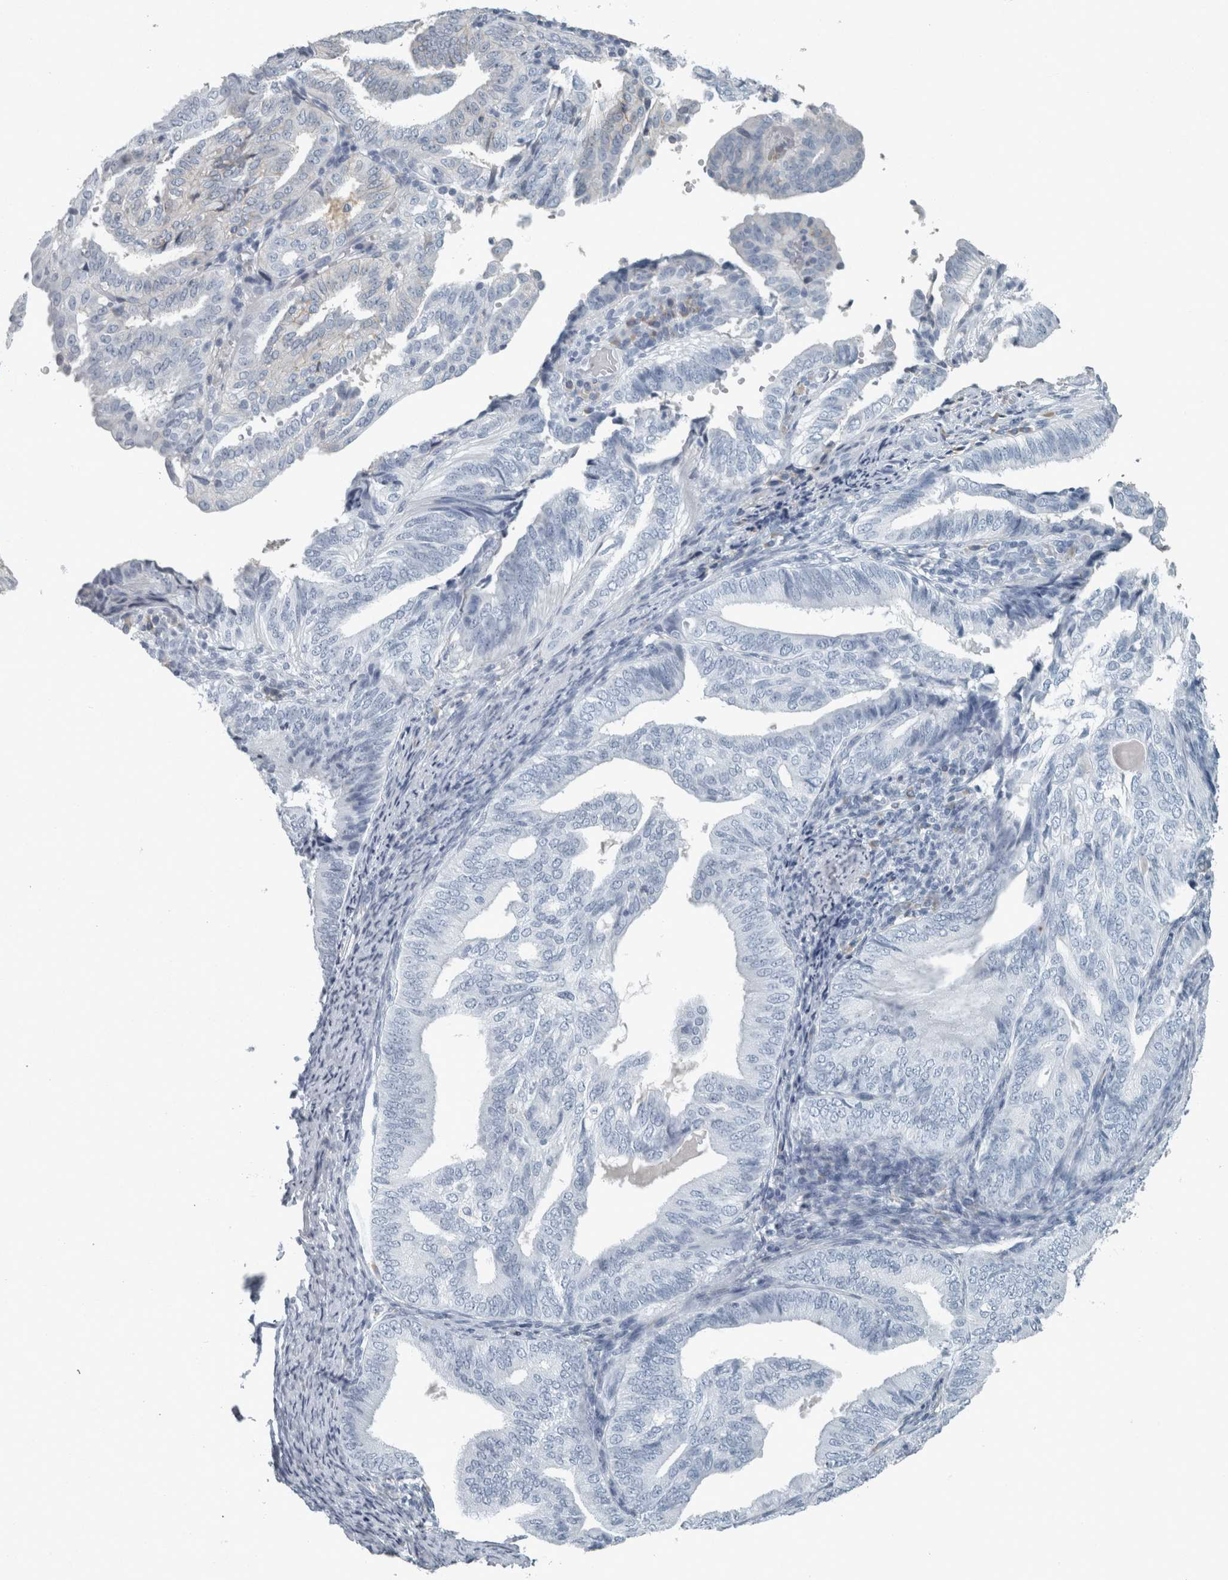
{"staining": {"intensity": "negative", "quantity": "none", "location": "none"}, "tissue": "endometrial cancer", "cell_type": "Tumor cells", "image_type": "cancer", "snomed": [{"axis": "morphology", "description": "Adenocarcinoma, NOS"}, {"axis": "topography", "description": "Endometrium"}], "caption": "High power microscopy histopathology image of an immunohistochemistry (IHC) photomicrograph of endometrial cancer (adenocarcinoma), revealing no significant staining in tumor cells.", "gene": "CHL1", "patient": {"sex": "female", "age": 58}}